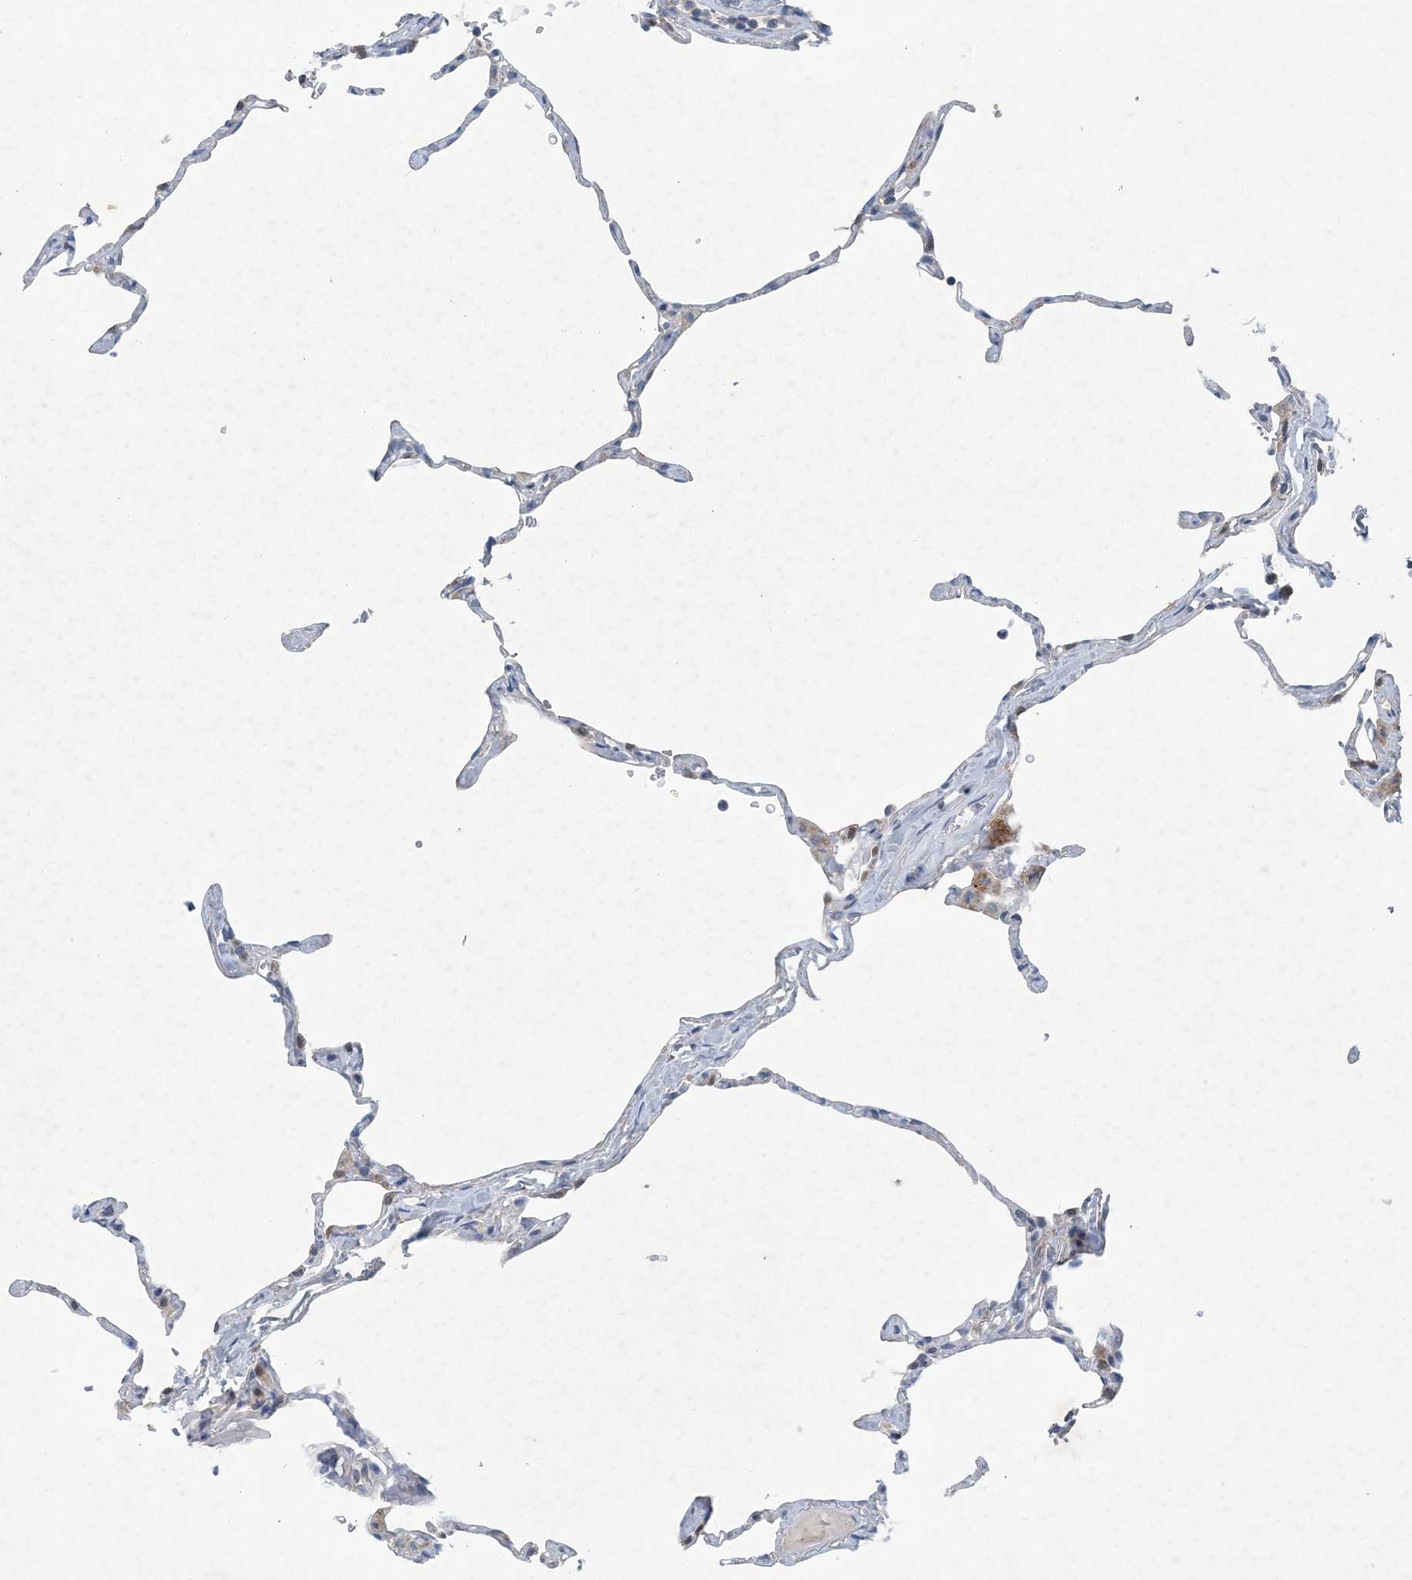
{"staining": {"intensity": "negative", "quantity": "none", "location": "none"}, "tissue": "lung", "cell_type": "Alveolar cells", "image_type": "normal", "snomed": [{"axis": "morphology", "description": "Normal tissue, NOS"}, {"axis": "topography", "description": "Lung"}], "caption": "IHC of normal human lung demonstrates no positivity in alveolar cells.", "gene": "HIKESHI", "patient": {"sex": "male", "age": 65}}